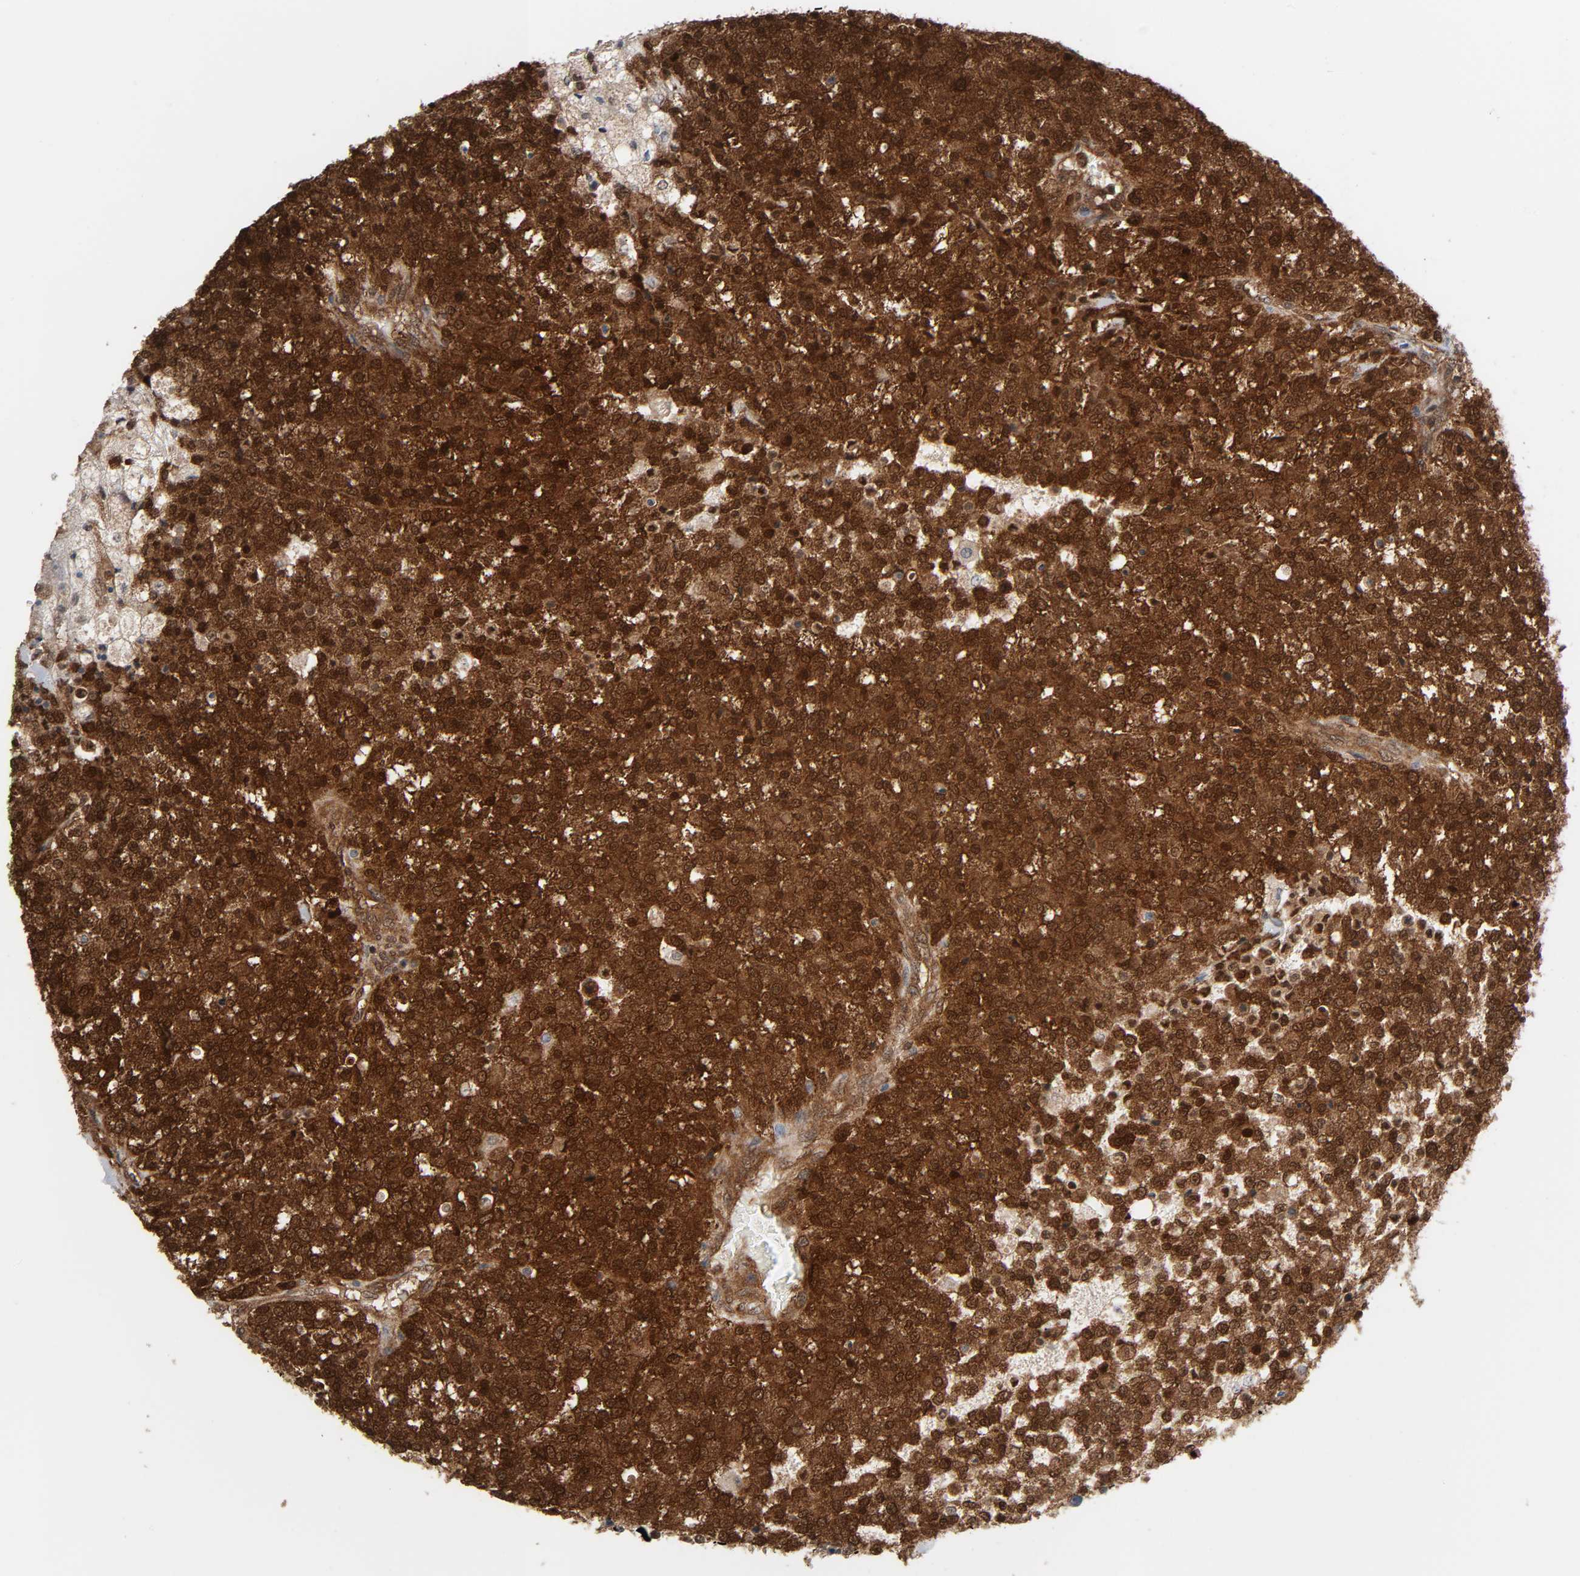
{"staining": {"intensity": "strong", "quantity": ">75%", "location": "cytoplasmic/membranous,nuclear"}, "tissue": "testis cancer", "cell_type": "Tumor cells", "image_type": "cancer", "snomed": [{"axis": "morphology", "description": "Seminoma, NOS"}, {"axis": "topography", "description": "Testis"}], "caption": "The photomicrograph exhibits staining of testis cancer (seminoma), revealing strong cytoplasmic/membranous and nuclear protein positivity (brown color) within tumor cells.", "gene": "GSK3A", "patient": {"sex": "male", "age": 59}}